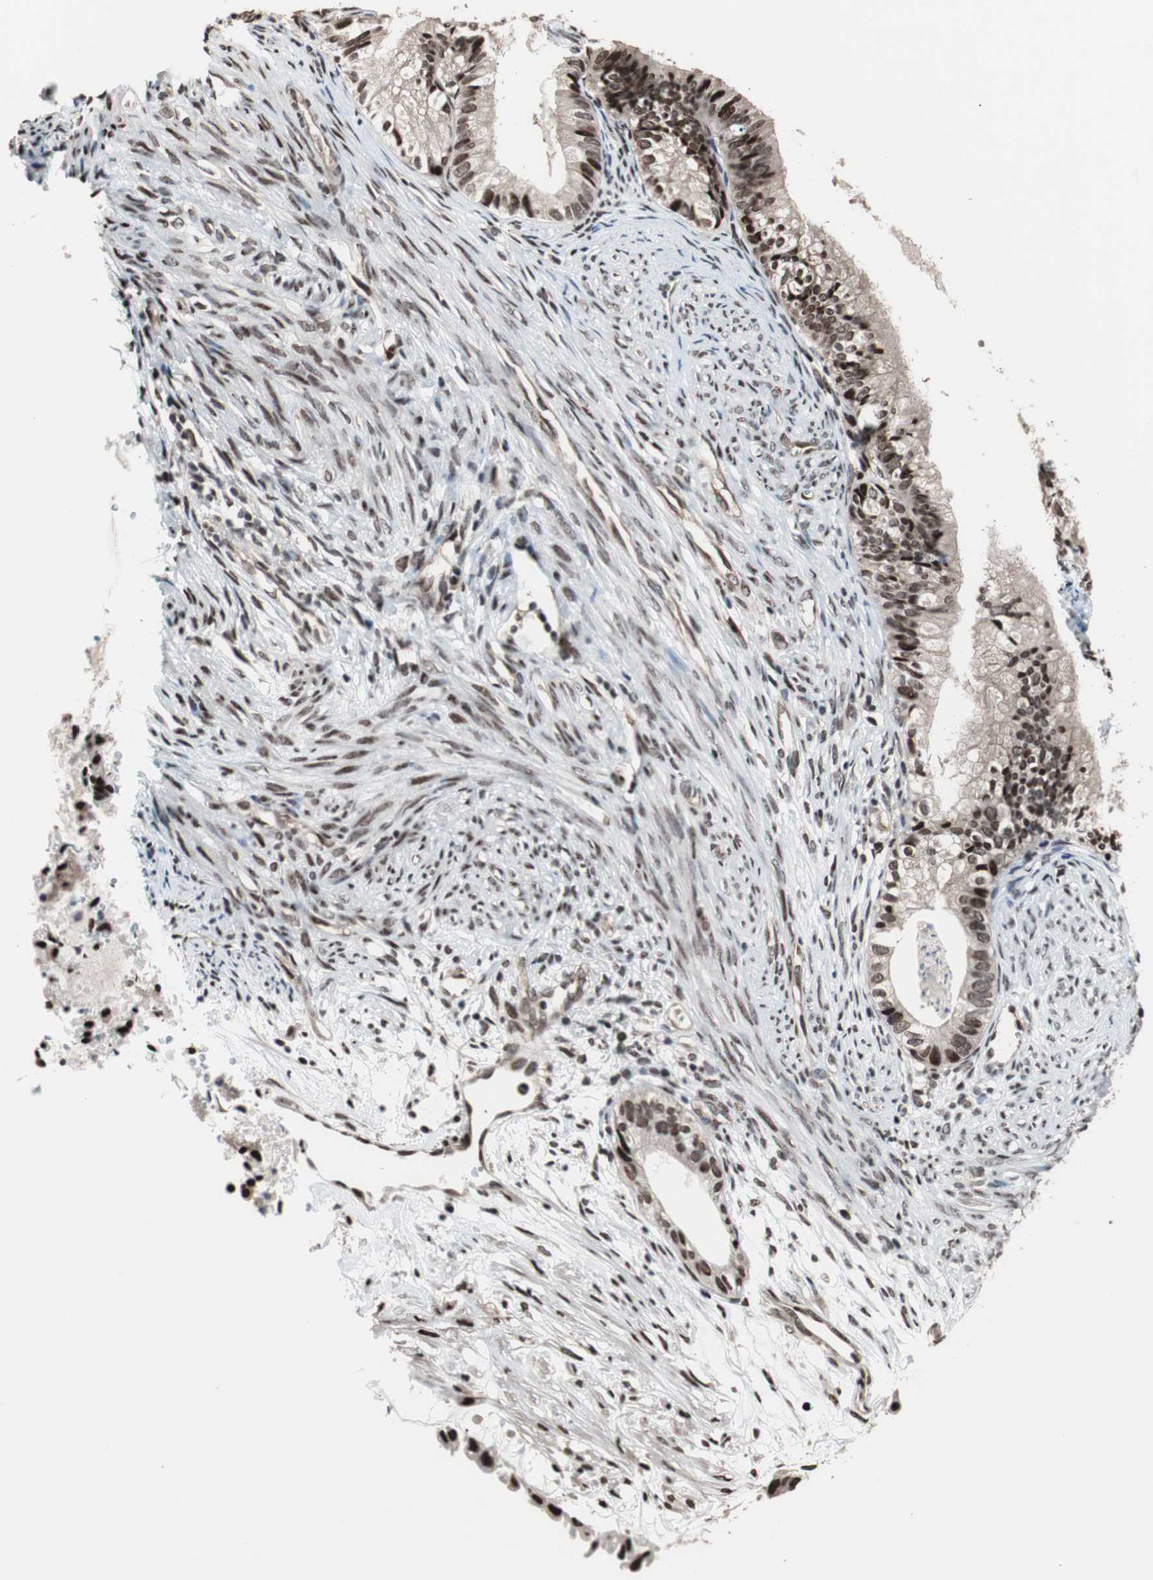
{"staining": {"intensity": "strong", "quantity": ">75%", "location": "nuclear"}, "tissue": "cervical cancer", "cell_type": "Tumor cells", "image_type": "cancer", "snomed": [{"axis": "morphology", "description": "Normal tissue, NOS"}, {"axis": "morphology", "description": "Adenocarcinoma, NOS"}, {"axis": "topography", "description": "Cervix"}, {"axis": "topography", "description": "Endometrium"}], "caption": "This photomicrograph shows adenocarcinoma (cervical) stained with IHC to label a protein in brown. The nuclear of tumor cells show strong positivity for the protein. Nuclei are counter-stained blue.", "gene": "POGZ", "patient": {"sex": "female", "age": 86}}